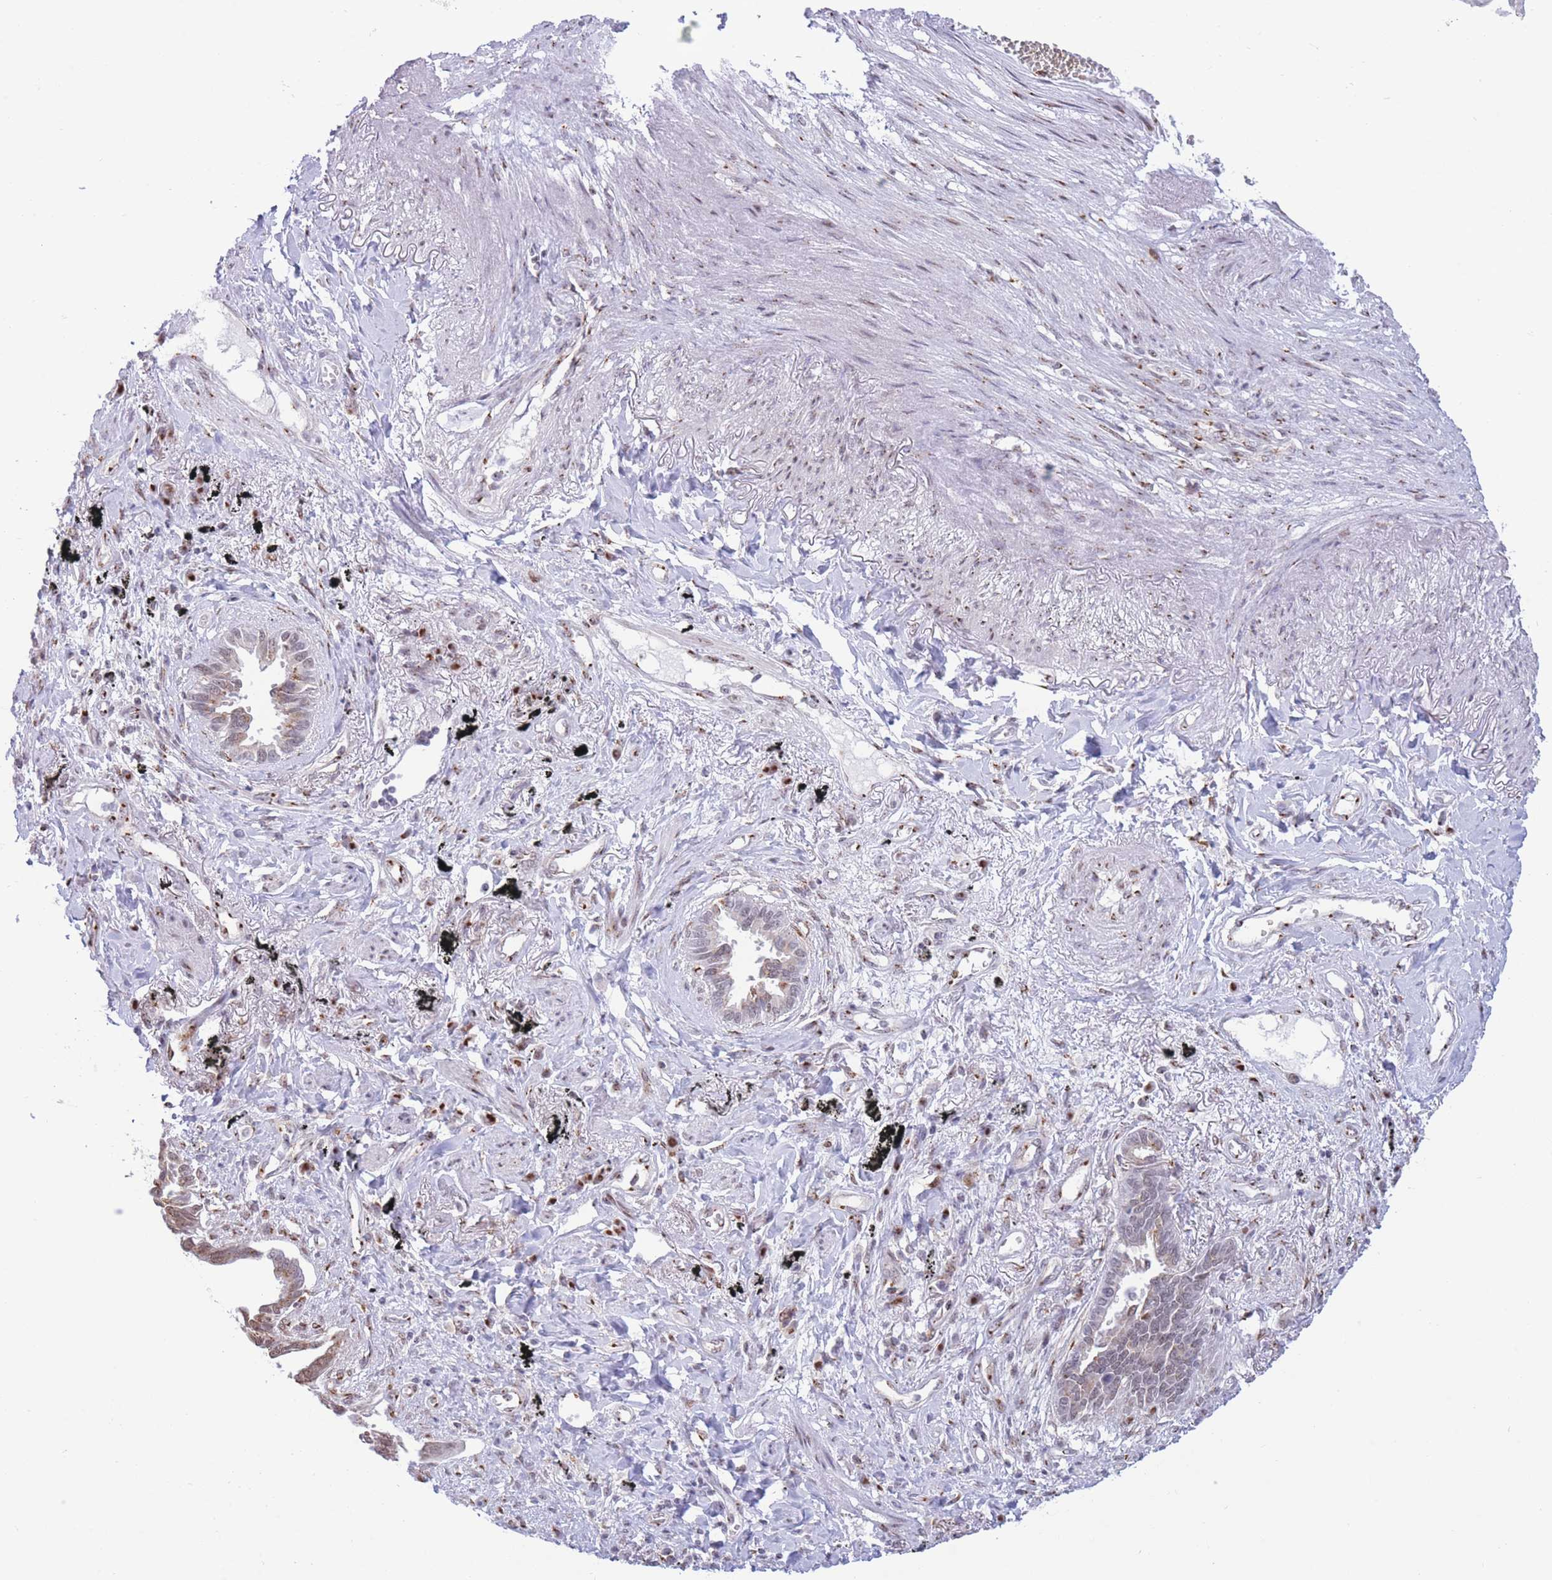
{"staining": {"intensity": "moderate", "quantity": "25%-75%", "location": "cytoplasmic/membranous,nuclear"}, "tissue": "lung cancer", "cell_type": "Tumor cells", "image_type": "cancer", "snomed": [{"axis": "morphology", "description": "Adenocarcinoma, NOS"}, {"axis": "topography", "description": "Lung"}], "caption": "Immunohistochemical staining of human lung cancer (adenocarcinoma) displays medium levels of moderate cytoplasmic/membranous and nuclear positivity in approximately 25%-75% of tumor cells. Nuclei are stained in blue.", "gene": "INO80C", "patient": {"sex": "male", "age": 67}}